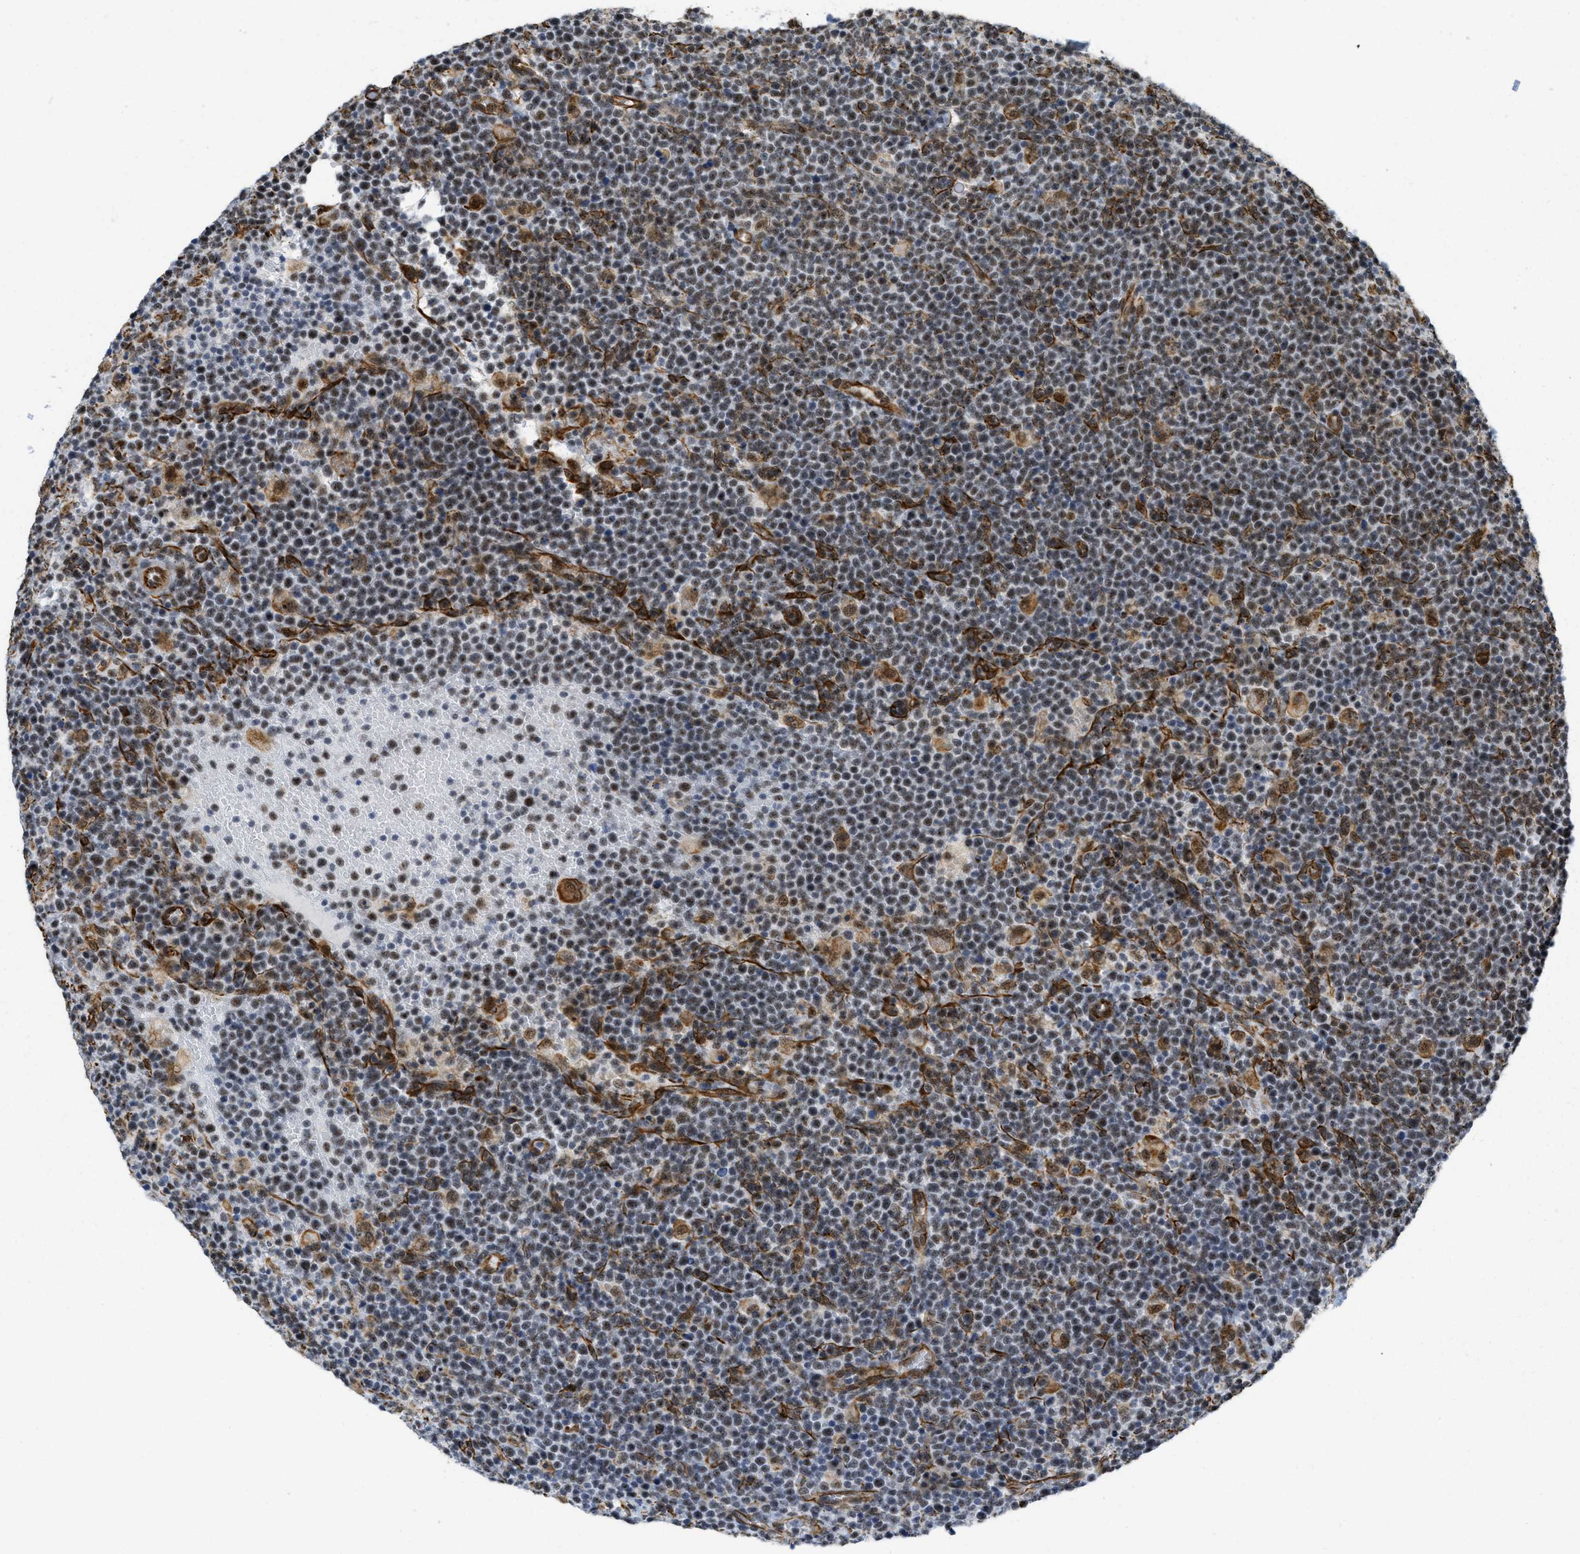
{"staining": {"intensity": "weak", "quantity": ">75%", "location": "nuclear"}, "tissue": "lymphoma", "cell_type": "Tumor cells", "image_type": "cancer", "snomed": [{"axis": "morphology", "description": "Malignant lymphoma, non-Hodgkin's type, High grade"}, {"axis": "topography", "description": "Lymph node"}], "caption": "This histopathology image displays immunohistochemistry (IHC) staining of human lymphoma, with low weak nuclear expression in about >75% of tumor cells.", "gene": "LRRC8B", "patient": {"sex": "male", "age": 61}}